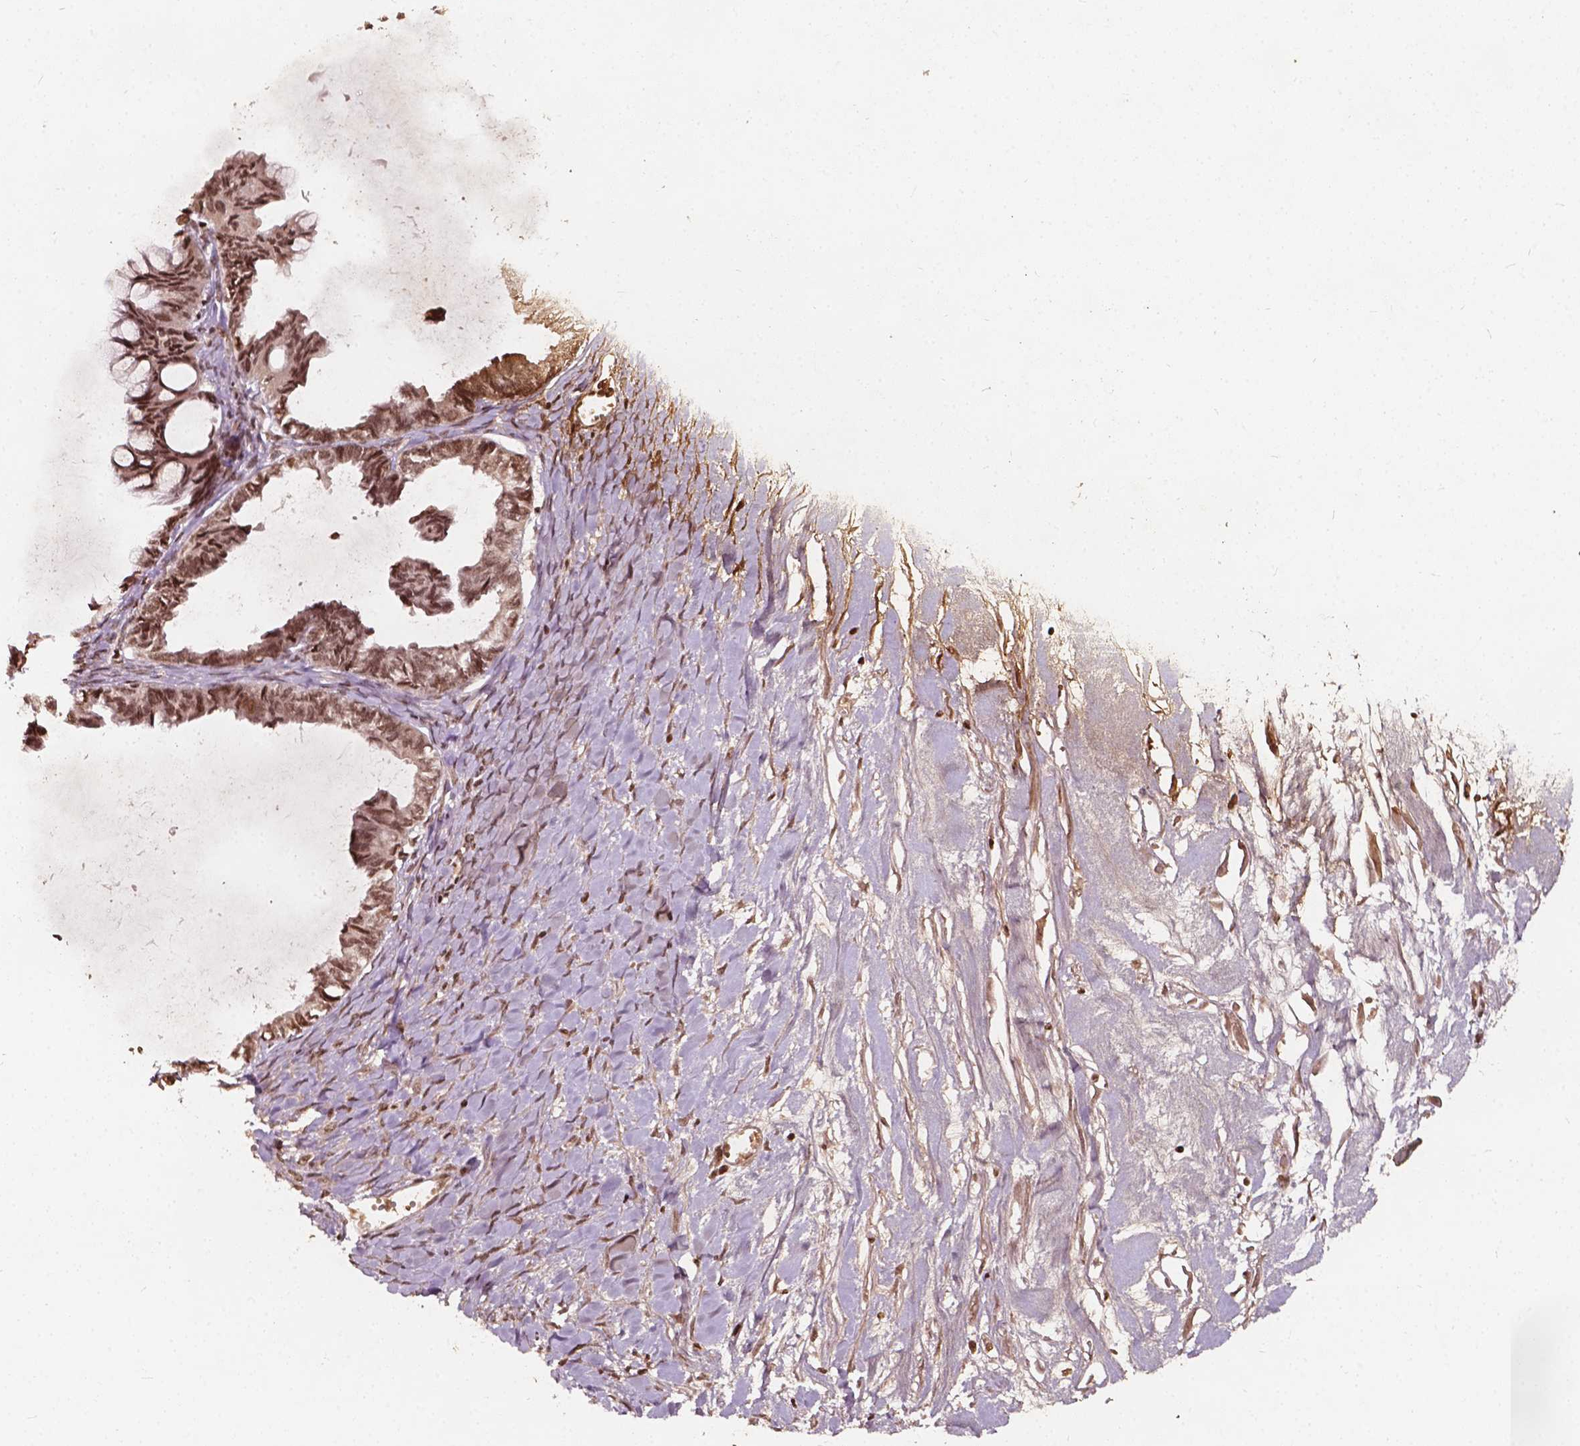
{"staining": {"intensity": "moderate", "quantity": ">75%", "location": "nuclear"}, "tissue": "ovarian cancer", "cell_type": "Tumor cells", "image_type": "cancer", "snomed": [{"axis": "morphology", "description": "Cystadenocarcinoma, mucinous, NOS"}, {"axis": "topography", "description": "Ovary"}], "caption": "A high-resolution micrograph shows immunohistochemistry (IHC) staining of mucinous cystadenocarcinoma (ovarian), which demonstrates moderate nuclear expression in approximately >75% of tumor cells.", "gene": "H3C14", "patient": {"sex": "female", "age": 61}}